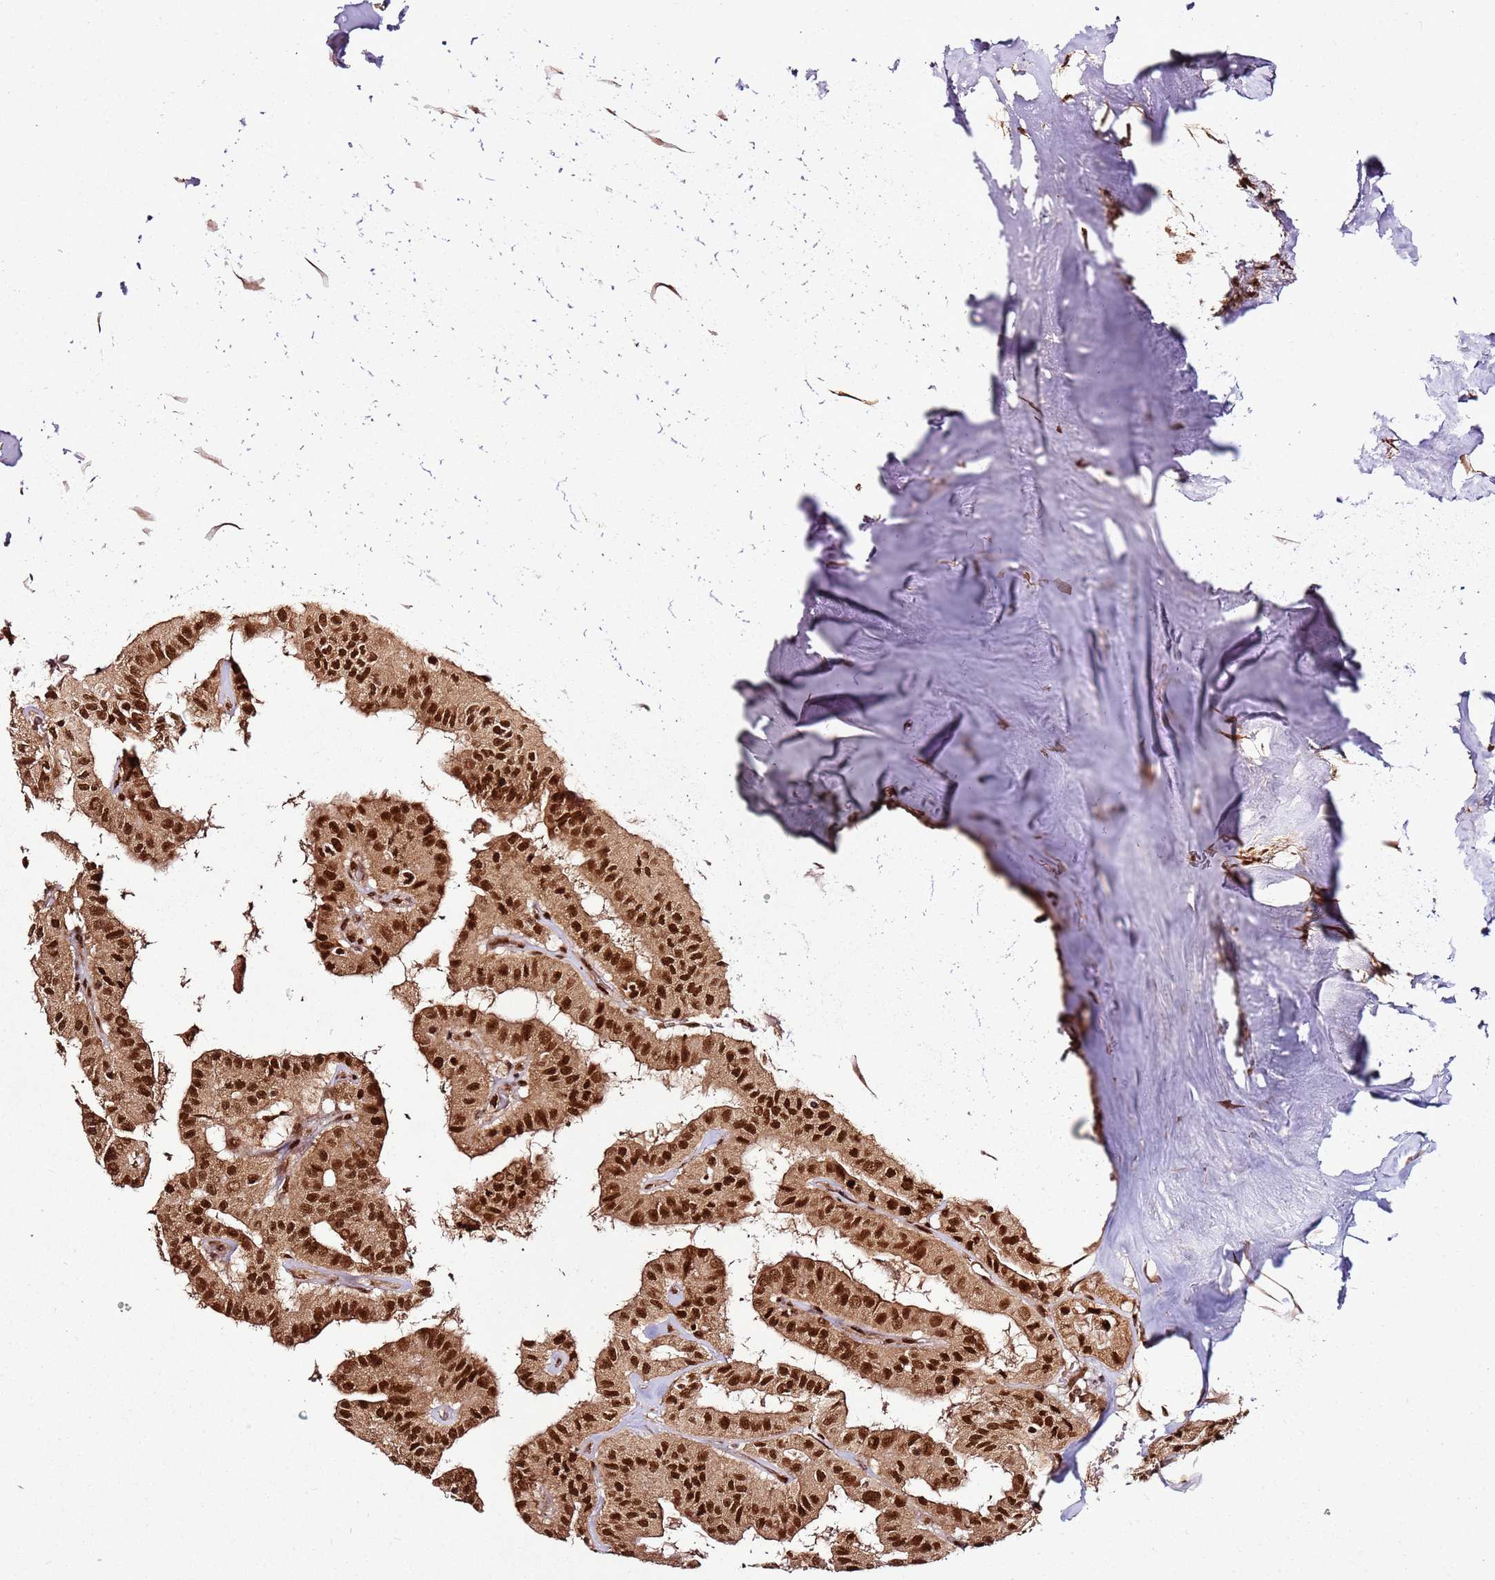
{"staining": {"intensity": "strong", "quantity": ">75%", "location": "nuclear"}, "tissue": "thyroid cancer", "cell_type": "Tumor cells", "image_type": "cancer", "snomed": [{"axis": "morphology", "description": "Papillary adenocarcinoma, NOS"}, {"axis": "topography", "description": "Thyroid gland"}], "caption": "Thyroid cancer was stained to show a protein in brown. There is high levels of strong nuclear staining in approximately >75% of tumor cells.", "gene": "XRN2", "patient": {"sex": "female", "age": 59}}